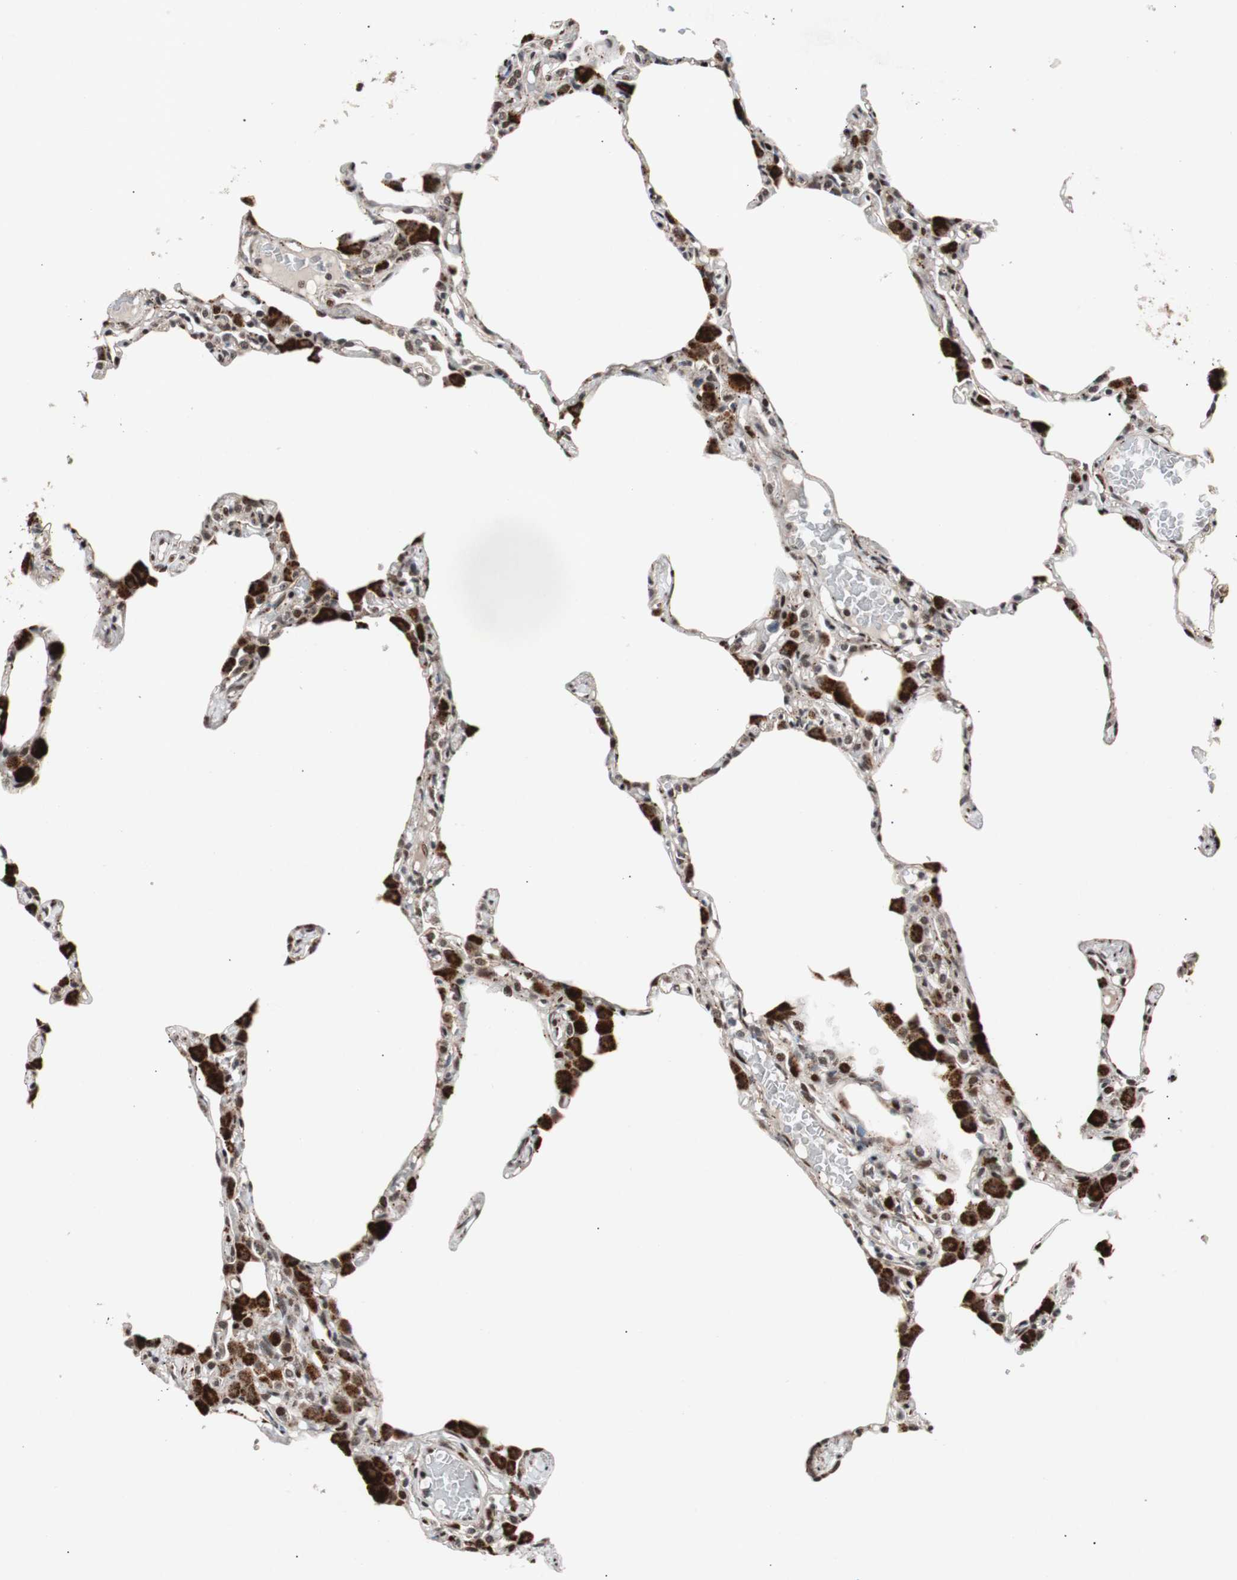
{"staining": {"intensity": "strong", "quantity": ">75%", "location": "nuclear"}, "tissue": "lung", "cell_type": "Alveolar cells", "image_type": "normal", "snomed": [{"axis": "morphology", "description": "Normal tissue, NOS"}, {"axis": "topography", "description": "Lung"}], "caption": "Alveolar cells exhibit high levels of strong nuclear positivity in about >75% of cells in benign lung.", "gene": "NBL1", "patient": {"sex": "female", "age": 49}}